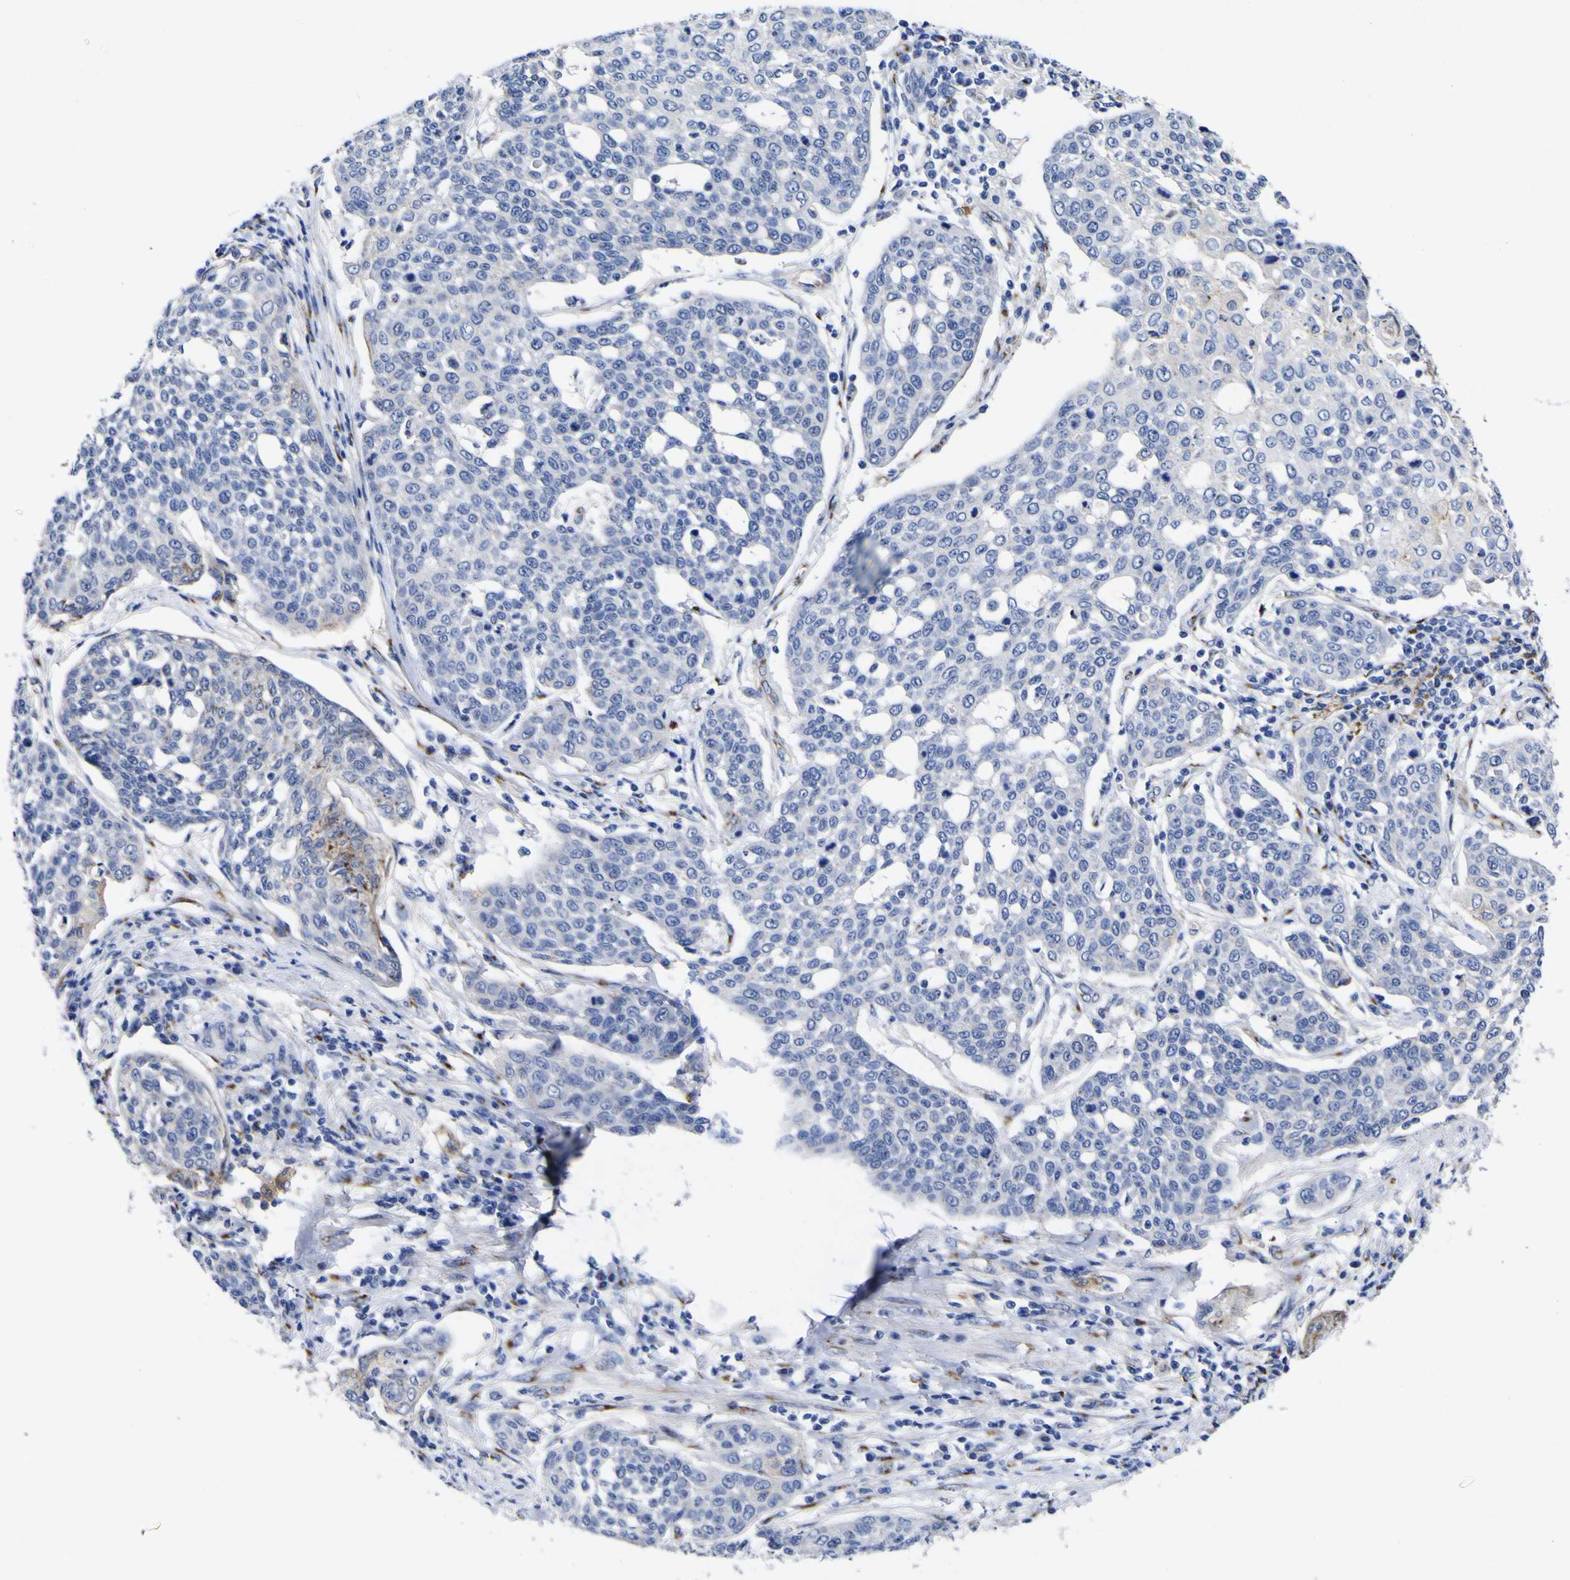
{"staining": {"intensity": "negative", "quantity": "none", "location": "none"}, "tissue": "cervical cancer", "cell_type": "Tumor cells", "image_type": "cancer", "snomed": [{"axis": "morphology", "description": "Squamous cell carcinoma, NOS"}, {"axis": "topography", "description": "Cervix"}], "caption": "Immunohistochemistry (IHC) photomicrograph of cervical cancer (squamous cell carcinoma) stained for a protein (brown), which reveals no staining in tumor cells.", "gene": "GOLM1", "patient": {"sex": "female", "age": 34}}